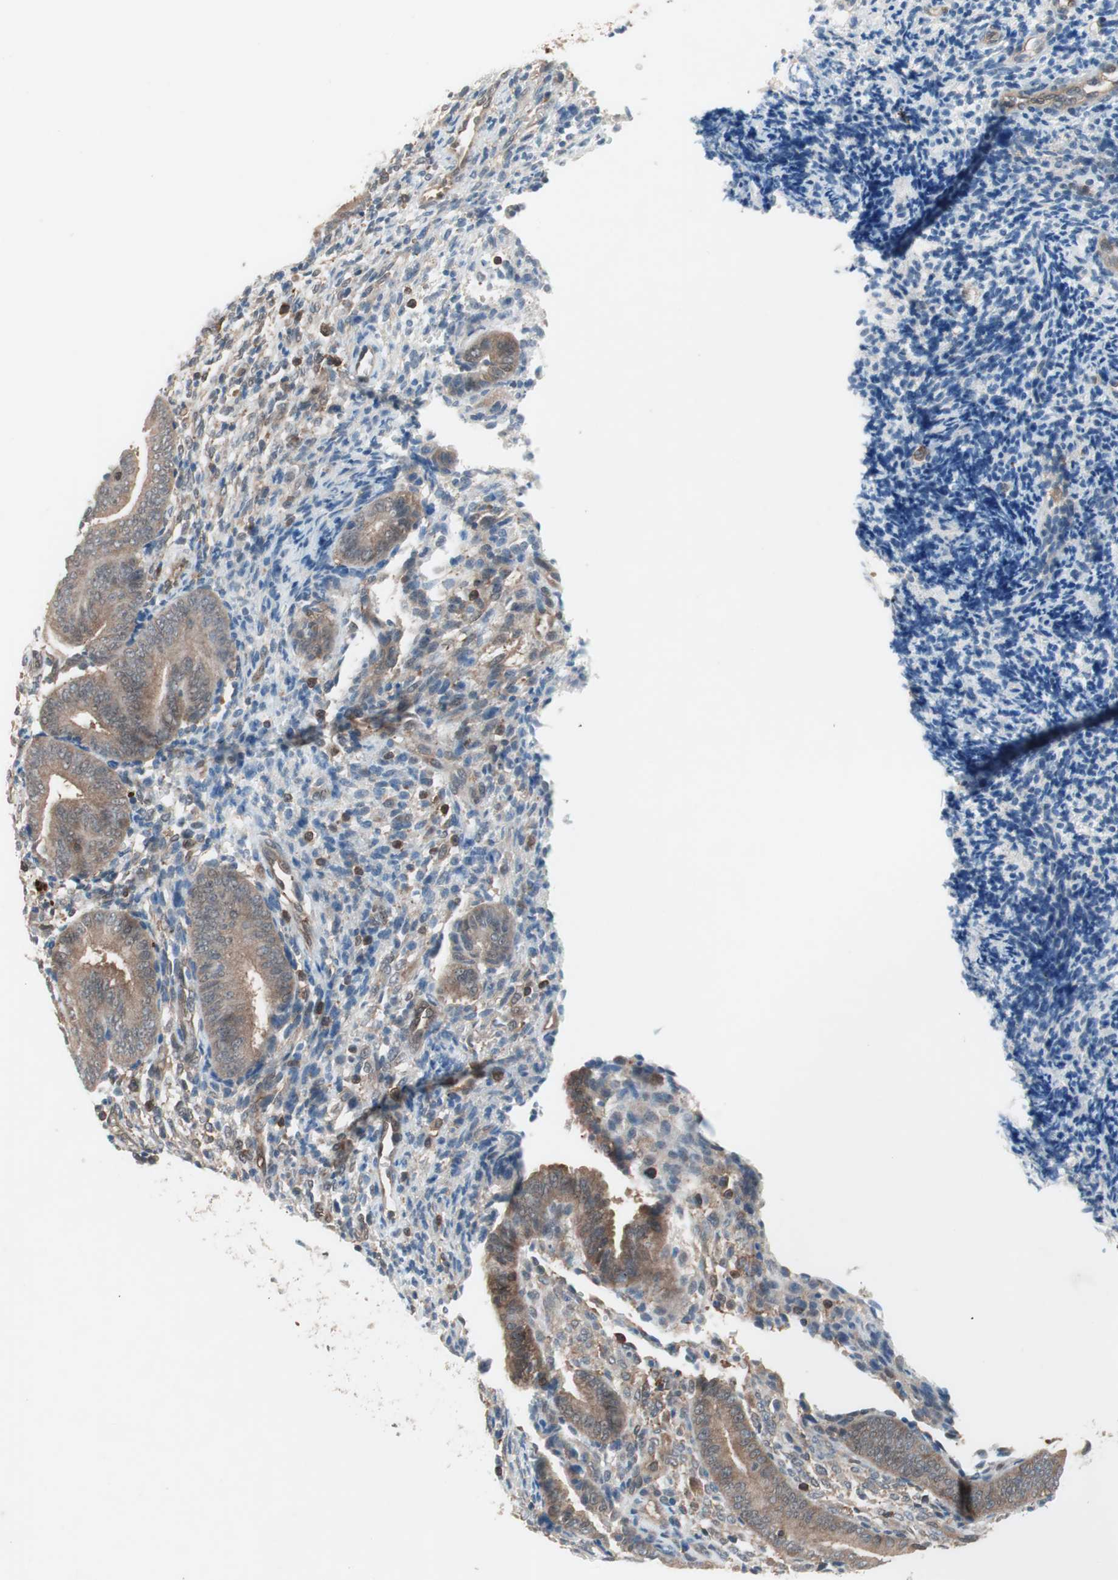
{"staining": {"intensity": "moderate", "quantity": "<25%", "location": "nuclear"}, "tissue": "endometrium", "cell_type": "Cells in endometrial stroma", "image_type": "normal", "snomed": [{"axis": "morphology", "description": "Normal tissue, NOS"}, {"axis": "topography", "description": "Uterus"}, {"axis": "topography", "description": "Endometrium"}], "caption": "Cells in endometrial stroma demonstrate low levels of moderate nuclear expression in about <25% of cells in unremarkable endometrium. (DAB (3,3'-diaminobenzidine) IHC with brightfield microscopy, high magnification).", "gene": "GALT", "patient": {"sex": "female", "age": 33}}